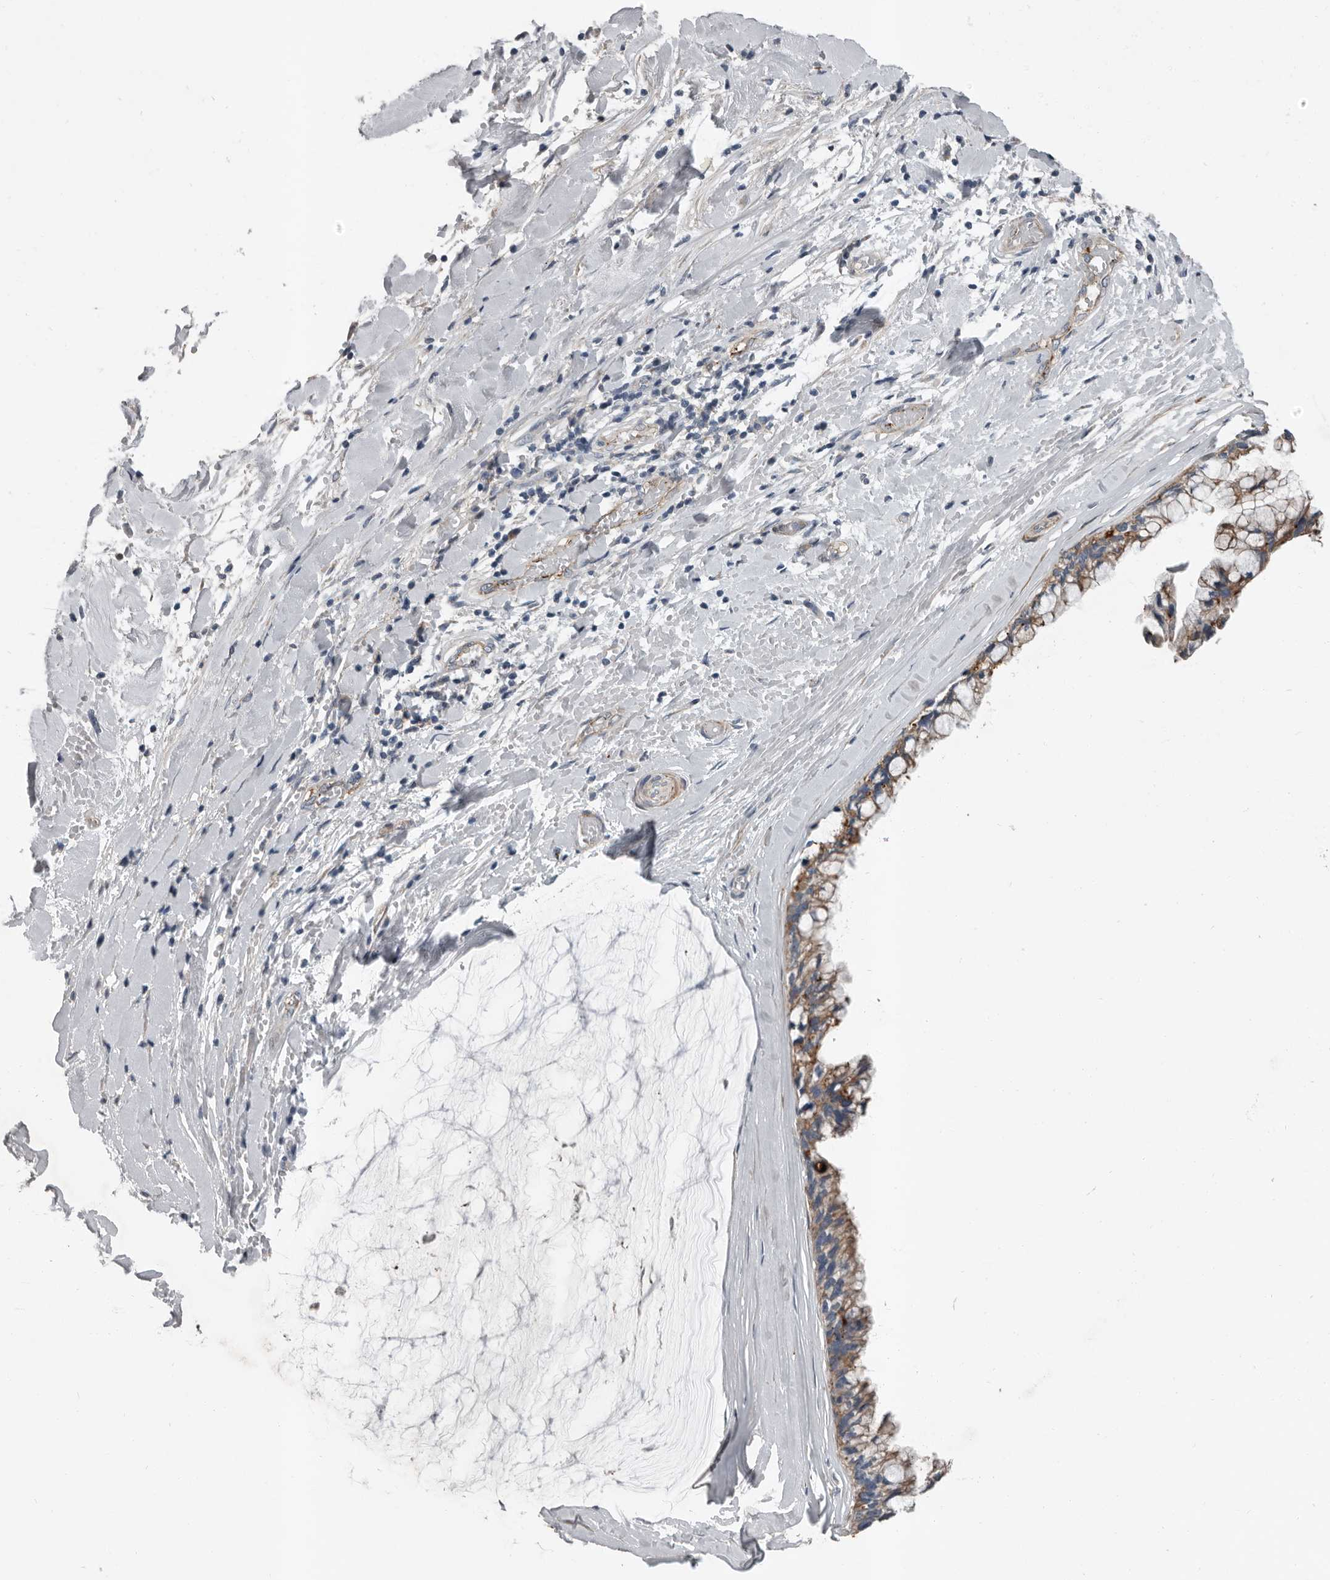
{"staining": {"intensity": "moderate", "quantity": ">75%", "location": "cytoplasmic/membranous"}, "tissue": "ovarian cancer", "cell_type": "Tumor cells", "image_type": "cancer", "snomed": [{"axis": "morphology", "description": "Cystadenocarcinoma, mucinous, NOS"}, {"axis": "topography", "description": "Ovary"}], "caption": "High-power microscopy captured an immunohistochemistry micrograph of ovarian cancer (mucinous cystadenocarcinoma), revealing moderate cytoplasmic/membranous staining in about >75% of tumor cells.", "gene": "DPY19L4", "patient": {"sex": "female", "age": 39}}